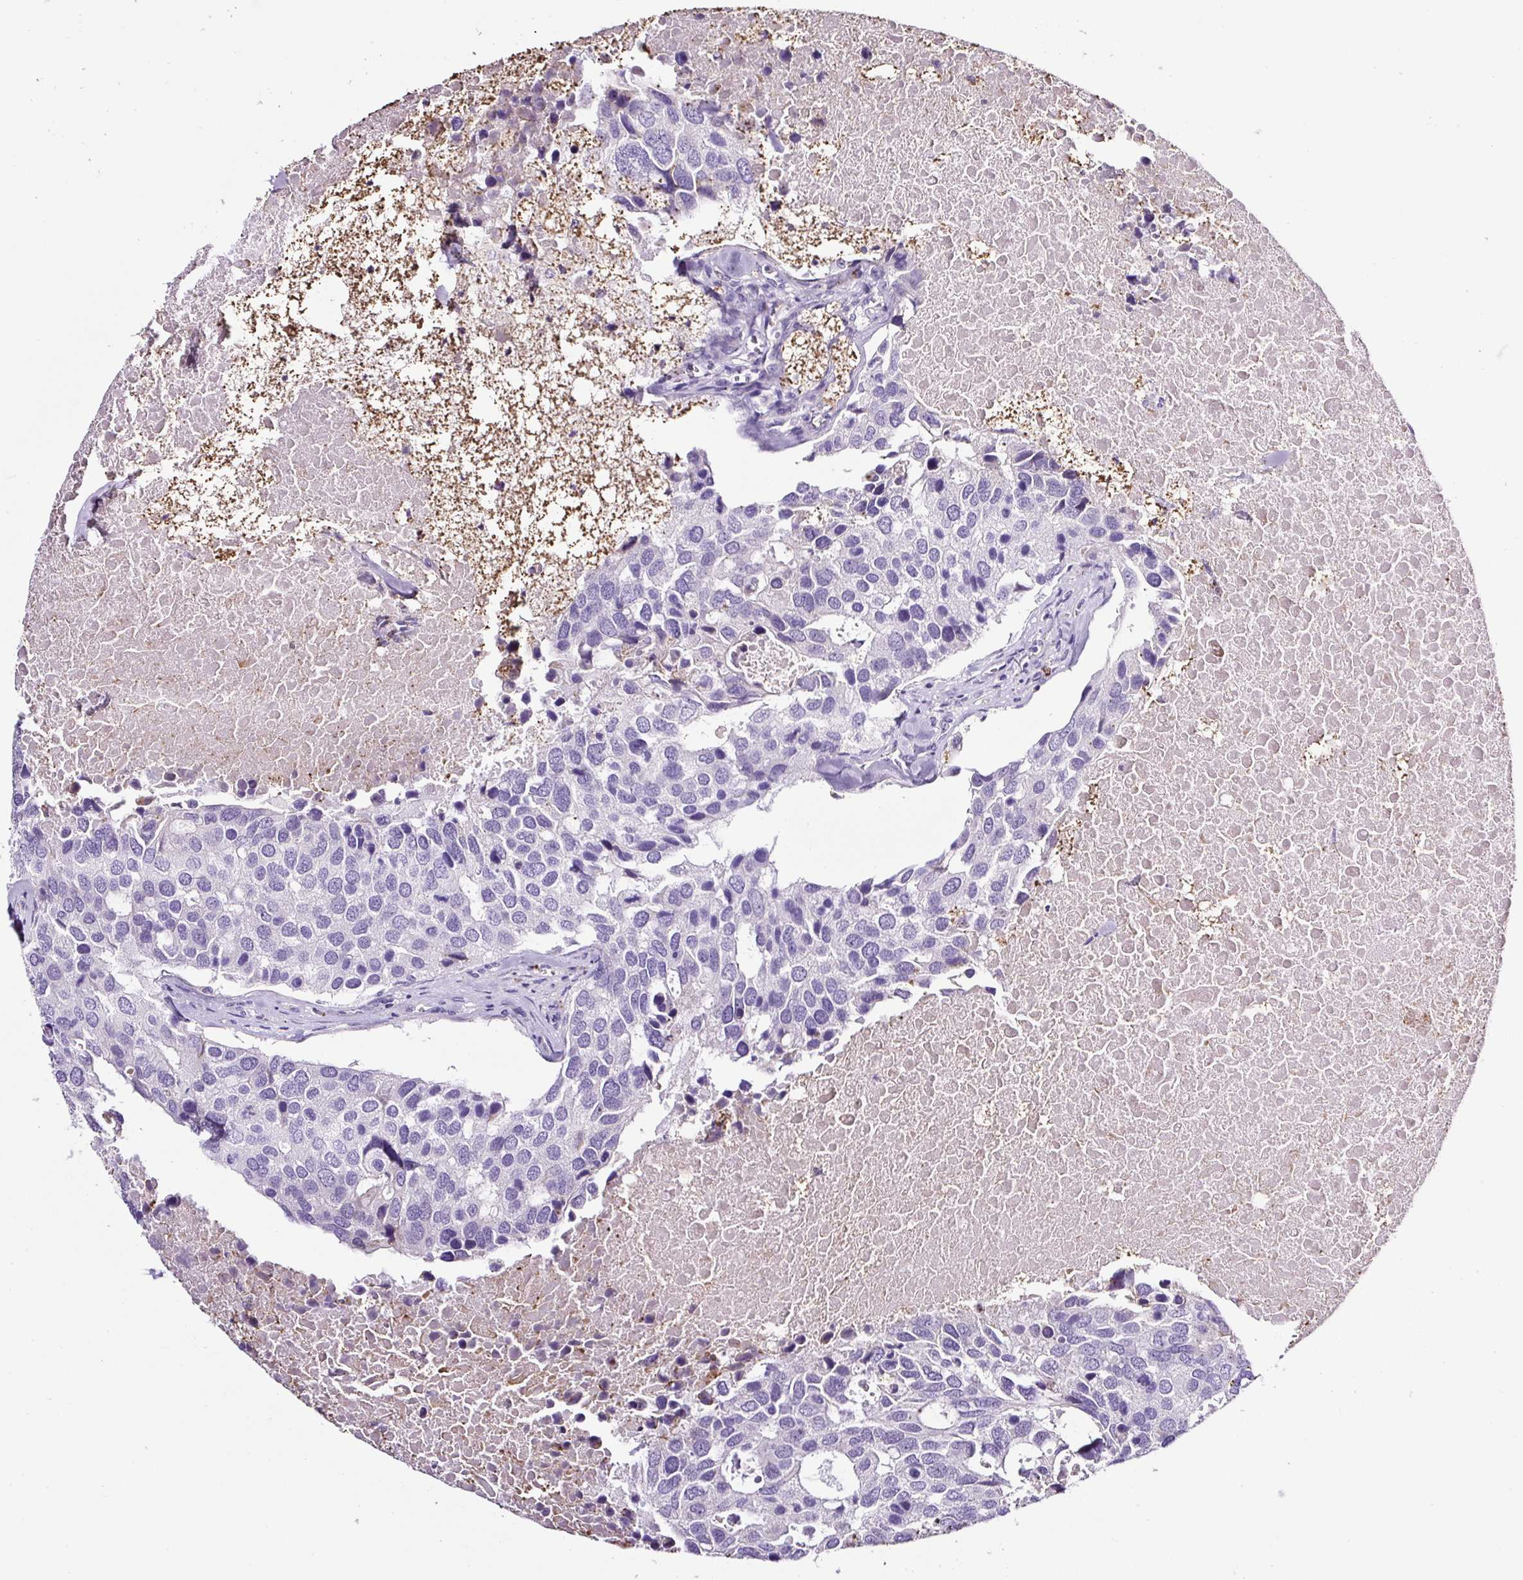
{"staining": {"intensity": "negative", "quantity": "none", "location": "none"}, "tissue": "breast cancer", "cell_type": "Tumor cells", "image_type": "cancer", "snomed": [{"axis": "morphology", "description": "Duct carcinoma"}, {"axis": "topography", "description": "Breast"}], "caption": "An IHC photomicrograph of breast intraductal carcinoma is shown. There is no staining in tumor cells of breast intraductal carcinoma. The staining was performed using DAB (3,3'-diaminobenzidine) to visualize the protein expression in brown, while the nuclei were stained in blue with hematoxylin (Magnification: 20x).", "gene": "SP8", "patient": {"sex": "female", "age": 83}}